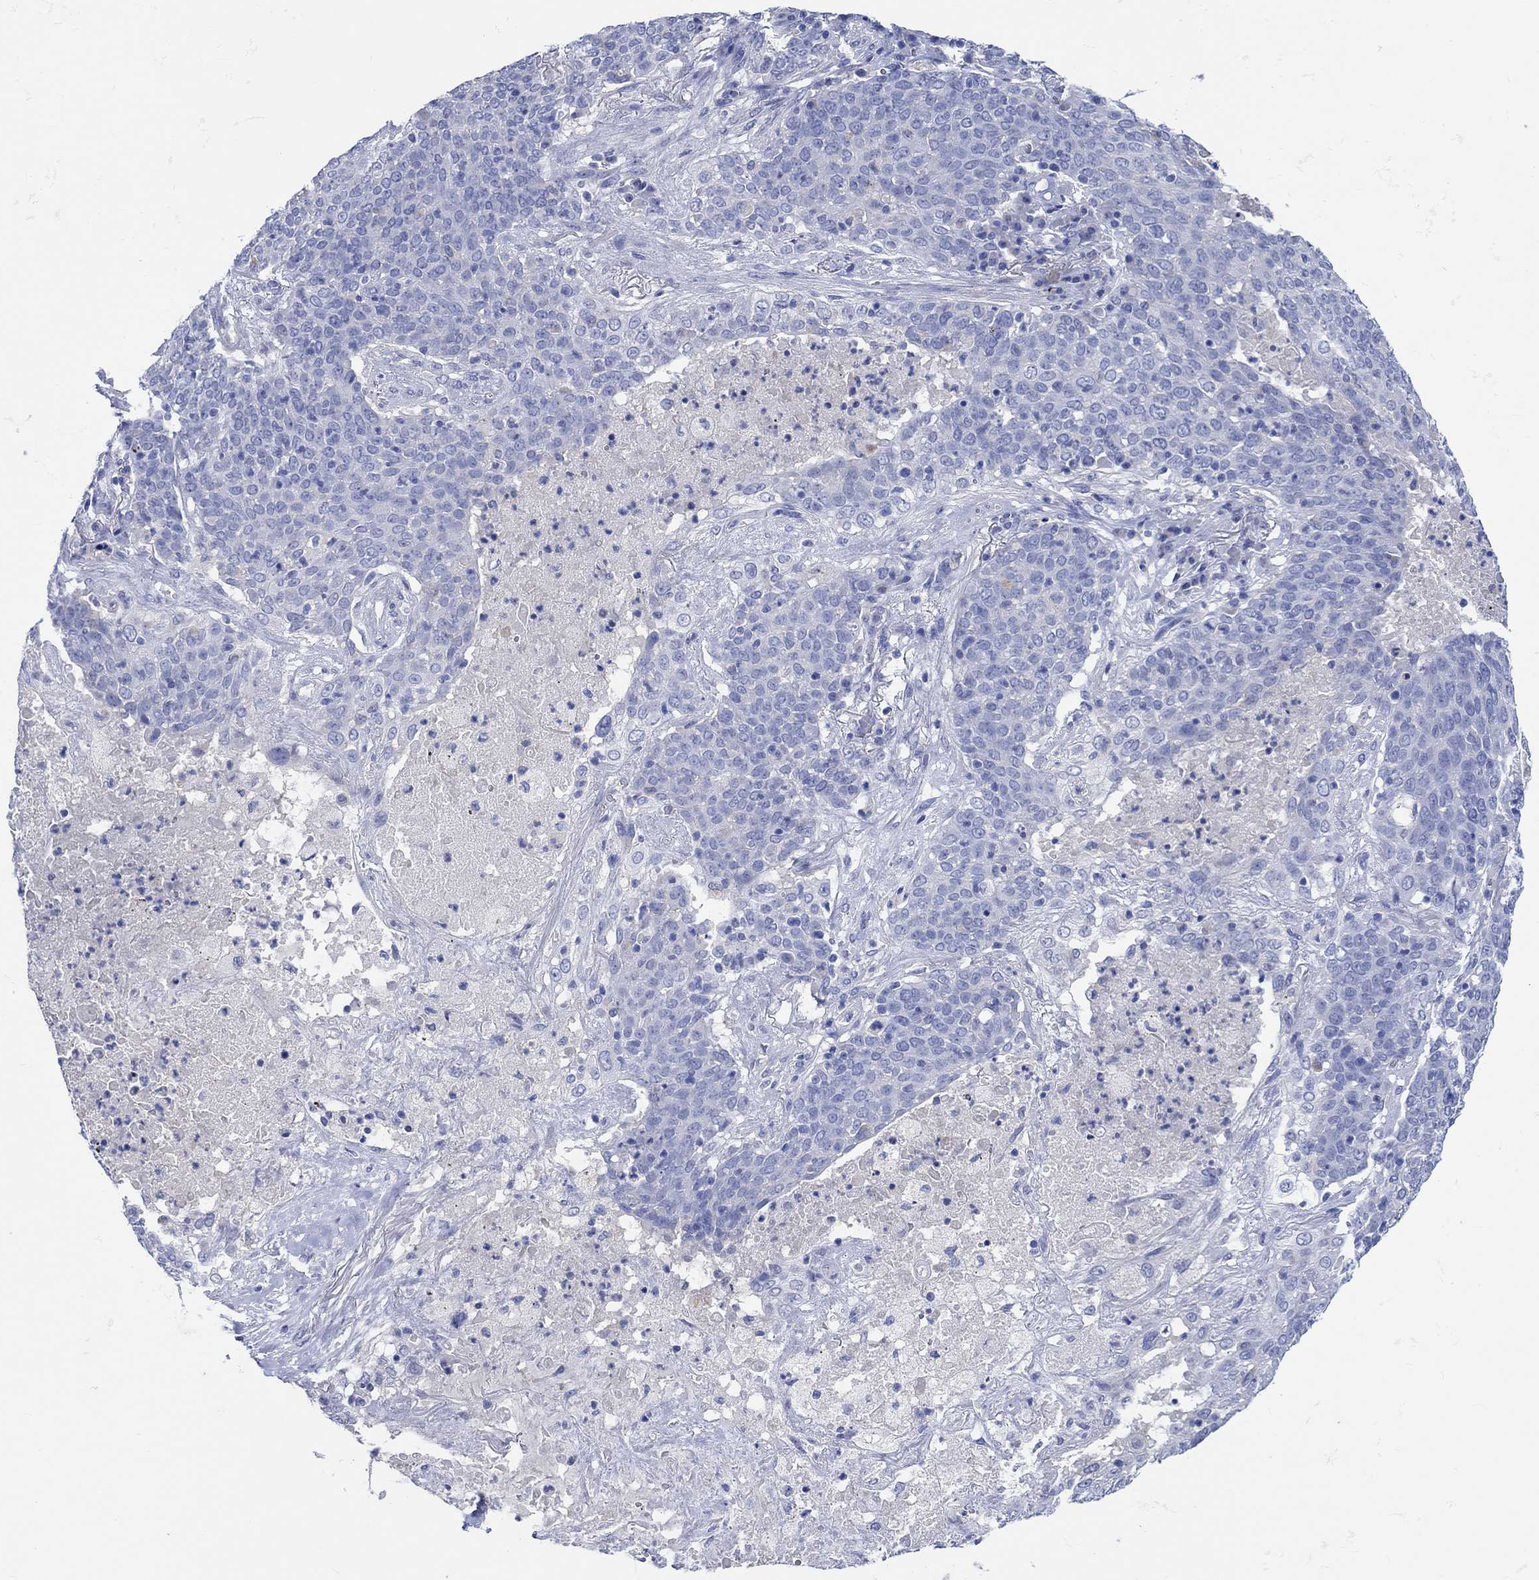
{"staining": {"intensity": "negative", "quantity": "none", "location": "none"}, "tissue": "lung cancer", "cell_type": "Tumor cells", "image_type": "cancer", "snomed": [{"axis": "morphology", "description": "Squamous cell carcinoma, NOS"}, {"axis": "topography", "description": "Lung"}], "caption": "An immunohistochemistry (IHC) image of lung cancer is shown. There is no staining in tumor cells of lung cancer.", "gene": "SHISA4", "patient": {"sex": "male", "age": 82}}